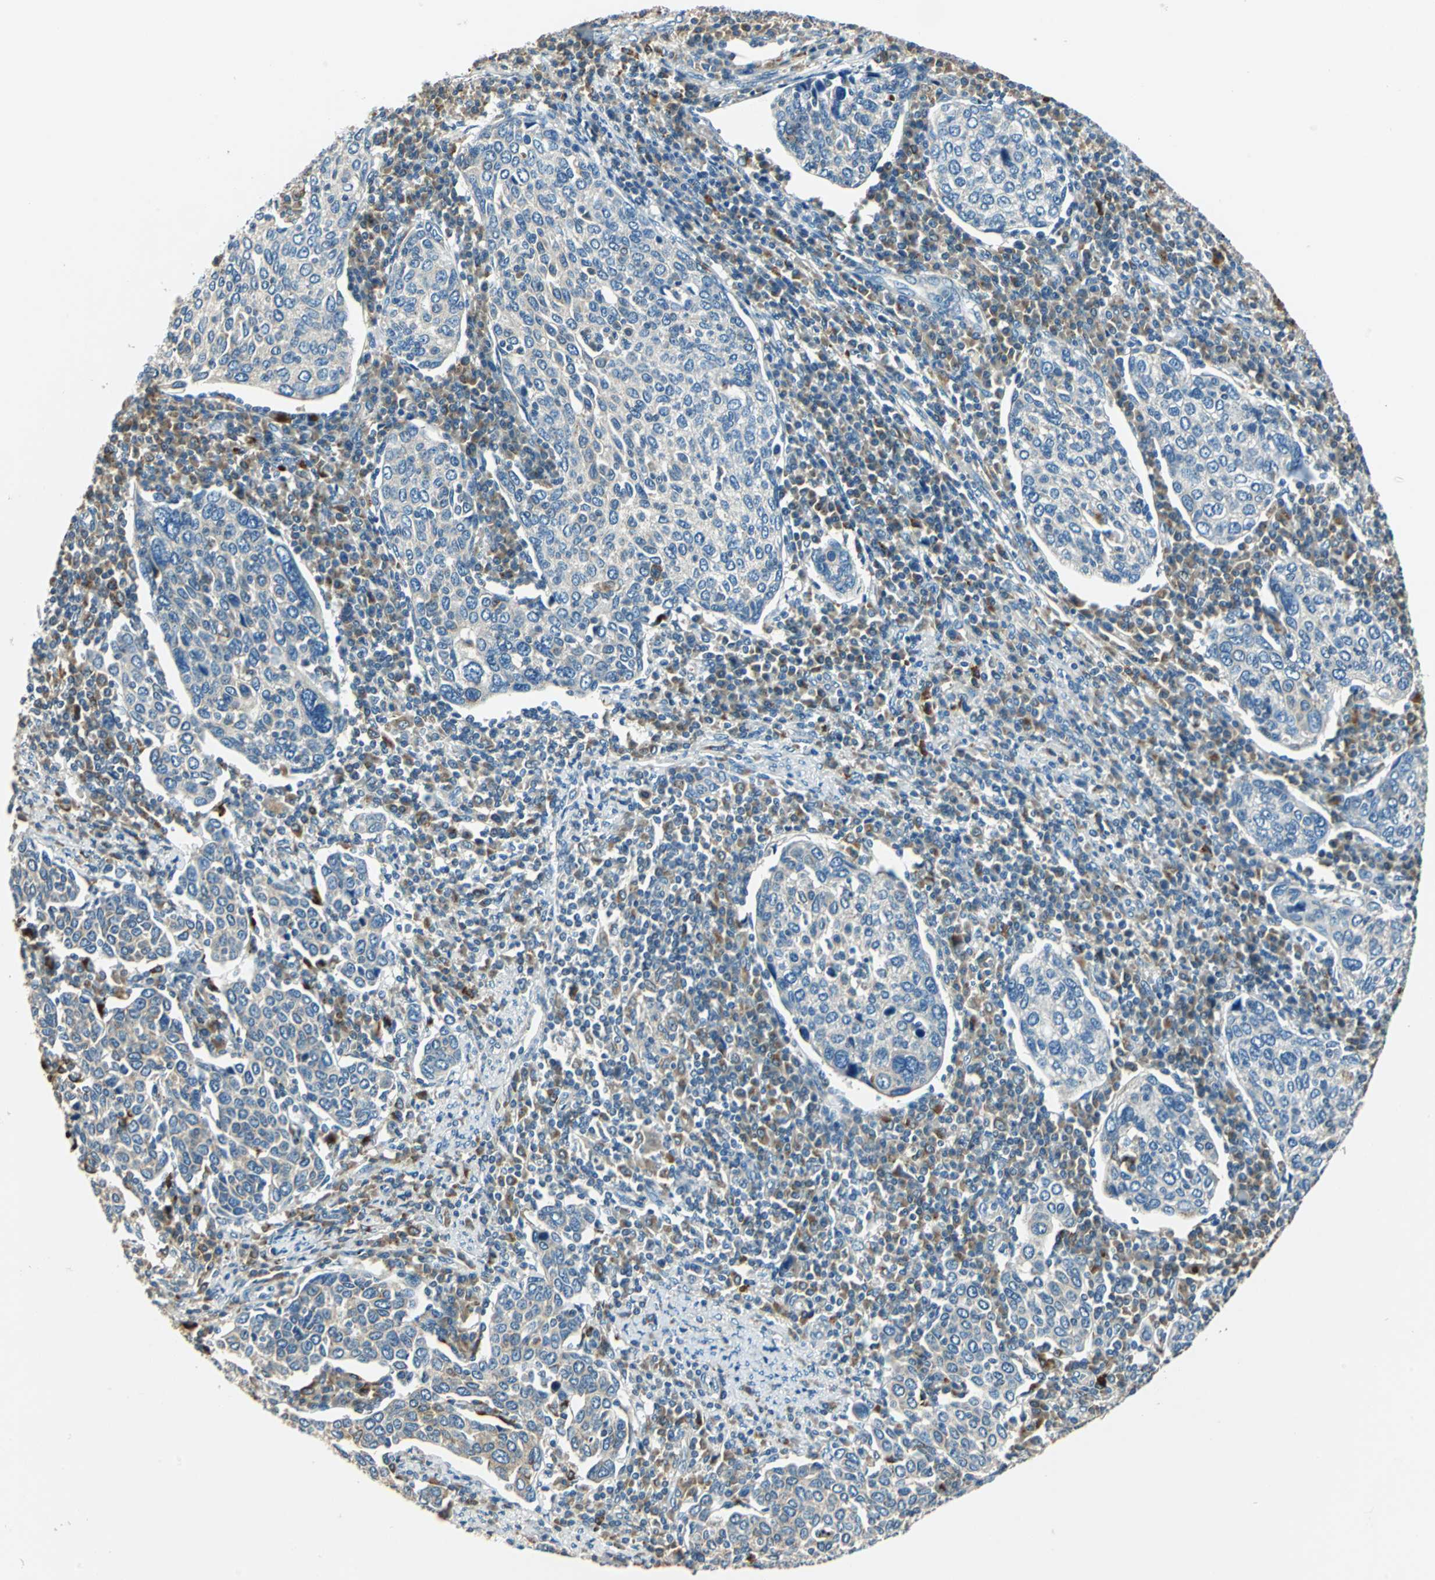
{"staining": {"intensity": "negative", "quantity": "none", "location": "none"}, "tissue": "cervical cancer", "cell_type": "Tumor cells", "image_type": "cancer", "snomed": [{"axis": "morphology", "description": "Squamous cell carcinoma, NOS"}, {"axis": "topography", "description": "Cervix"}], "caption": "There is no significant positivity in tumor cells of squamous cell carcinoma (cervical). Nuclei are stained in blue.", "gene": "NIT1", "patient": {"sex": "female", "age": 40}}